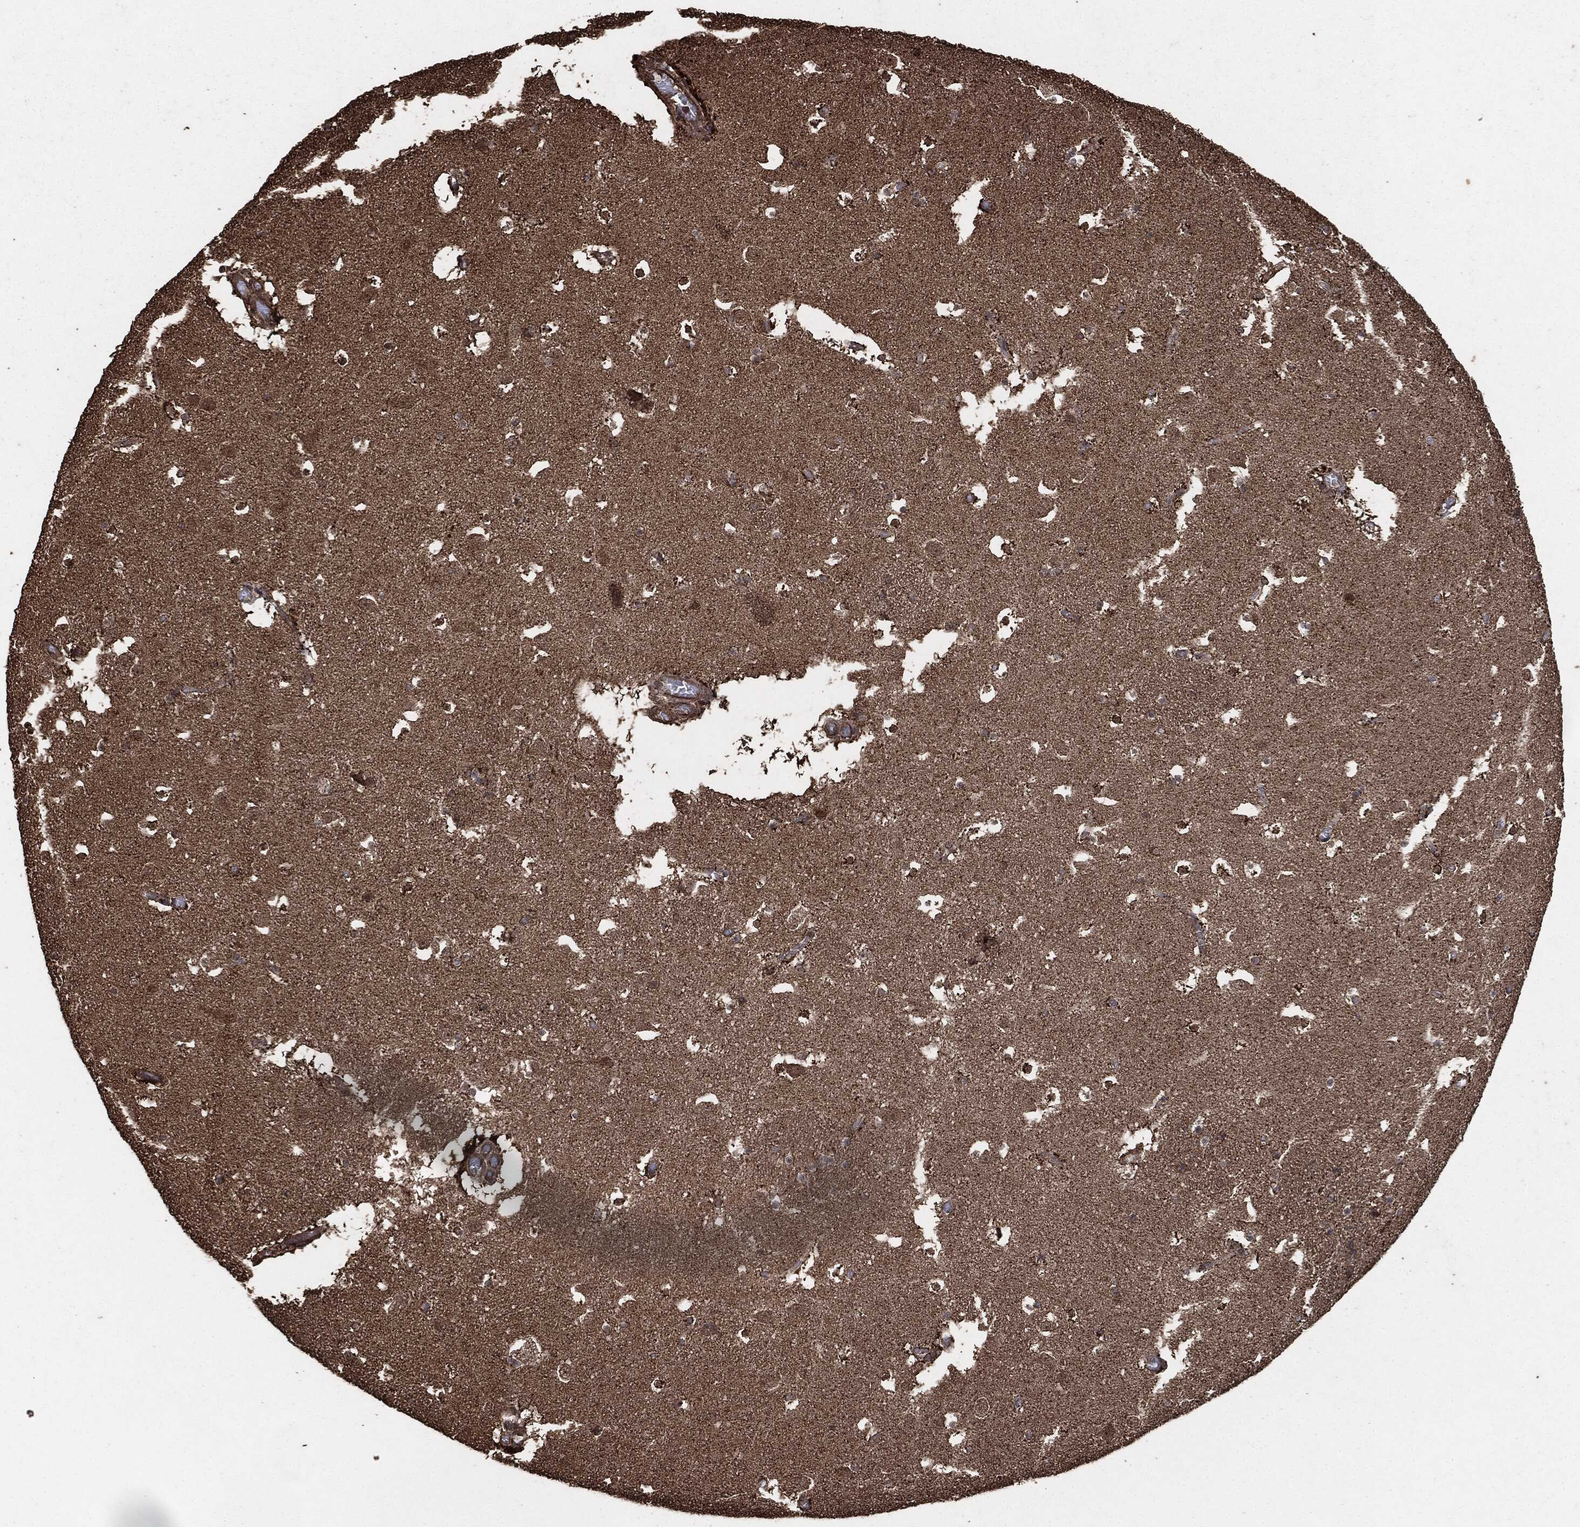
{"staining": {"intensity": "weak", "quantity": "25%-75%", "location": "cytoplasmic/membranous,nuclear"}, "tissue": "caudate", "cell_type": "Glial cells", "image_type": "normal", "snomed": [{"axis": "morphology", "description": "Normal tissue, NOS"}, {"axis": "topography", "description": "Lateral ventricle wall"}], "caption": "The image demonstrates staining of normal caudate, revealing weak cytoplasmic/membranous,nuclear protein expression (brown color) within glial cells. The staining was performed using DAB, with brown indicating positive protein expression. Nuclei are stained blue with hematoxylin.", "gene": "EGFR", "patient": {"sex": "female", "age": 42}}